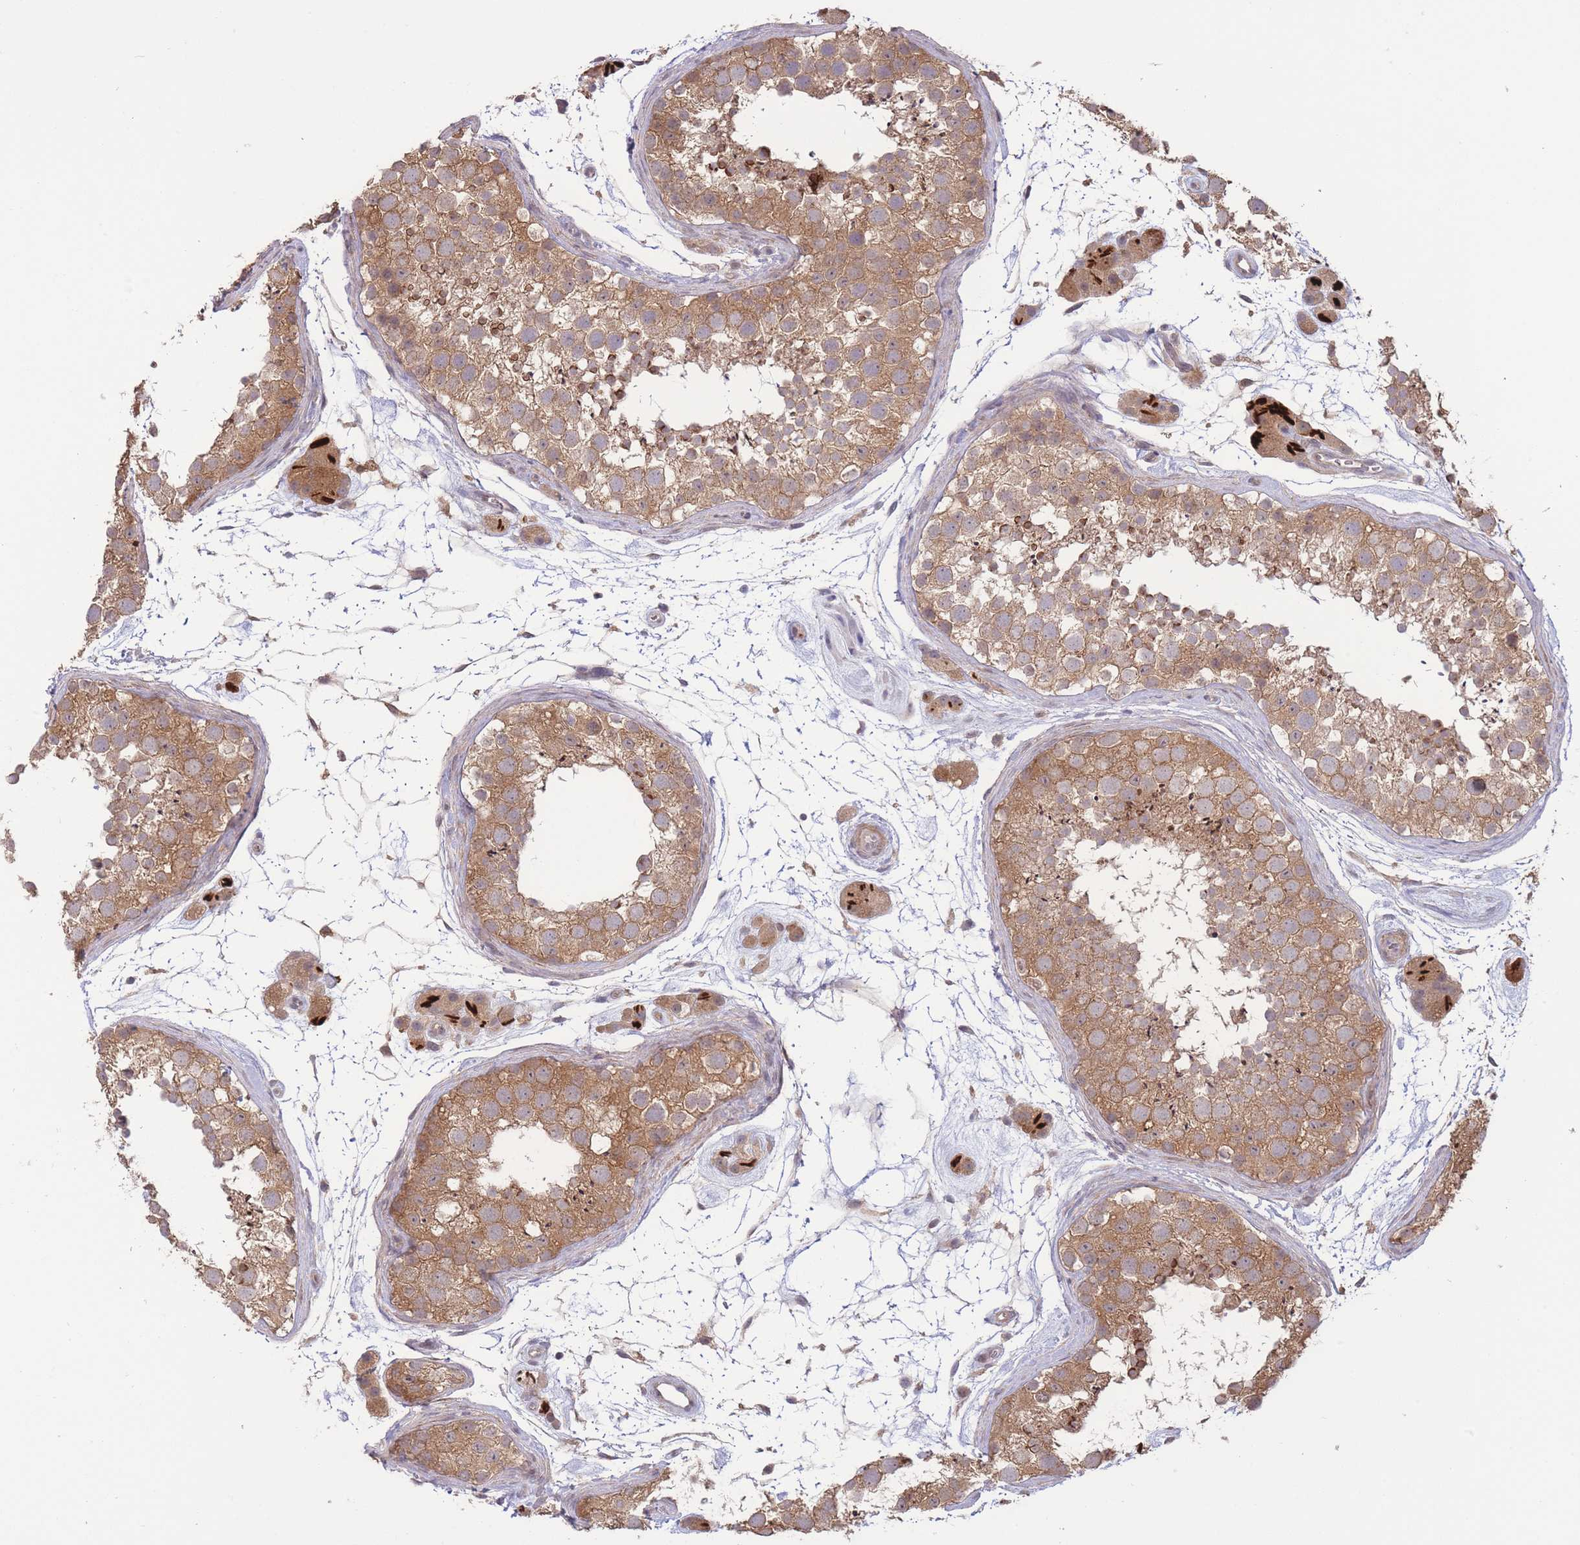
{"staining": {"intensity": "moderate", "quantity": ">75%", "location": "cytoplasmic/membranous"}, "tissue": "testis", "cell_type": "Cells in seminiferous ducts", "image_type": "normal", "snomed": [{"axis": "morphology", "description": "Normal tissue, NOS"}, {"axis": "topography", "description": "Testis"}], "caption": "Human testis stained with a brown dye demonstrates moderate cytoplasmic/membranous positive positivity in about >75% of cells in seminiferous ducts.", "gene": "ZNF304", "patient": {"sex": "male", "age": 41}}